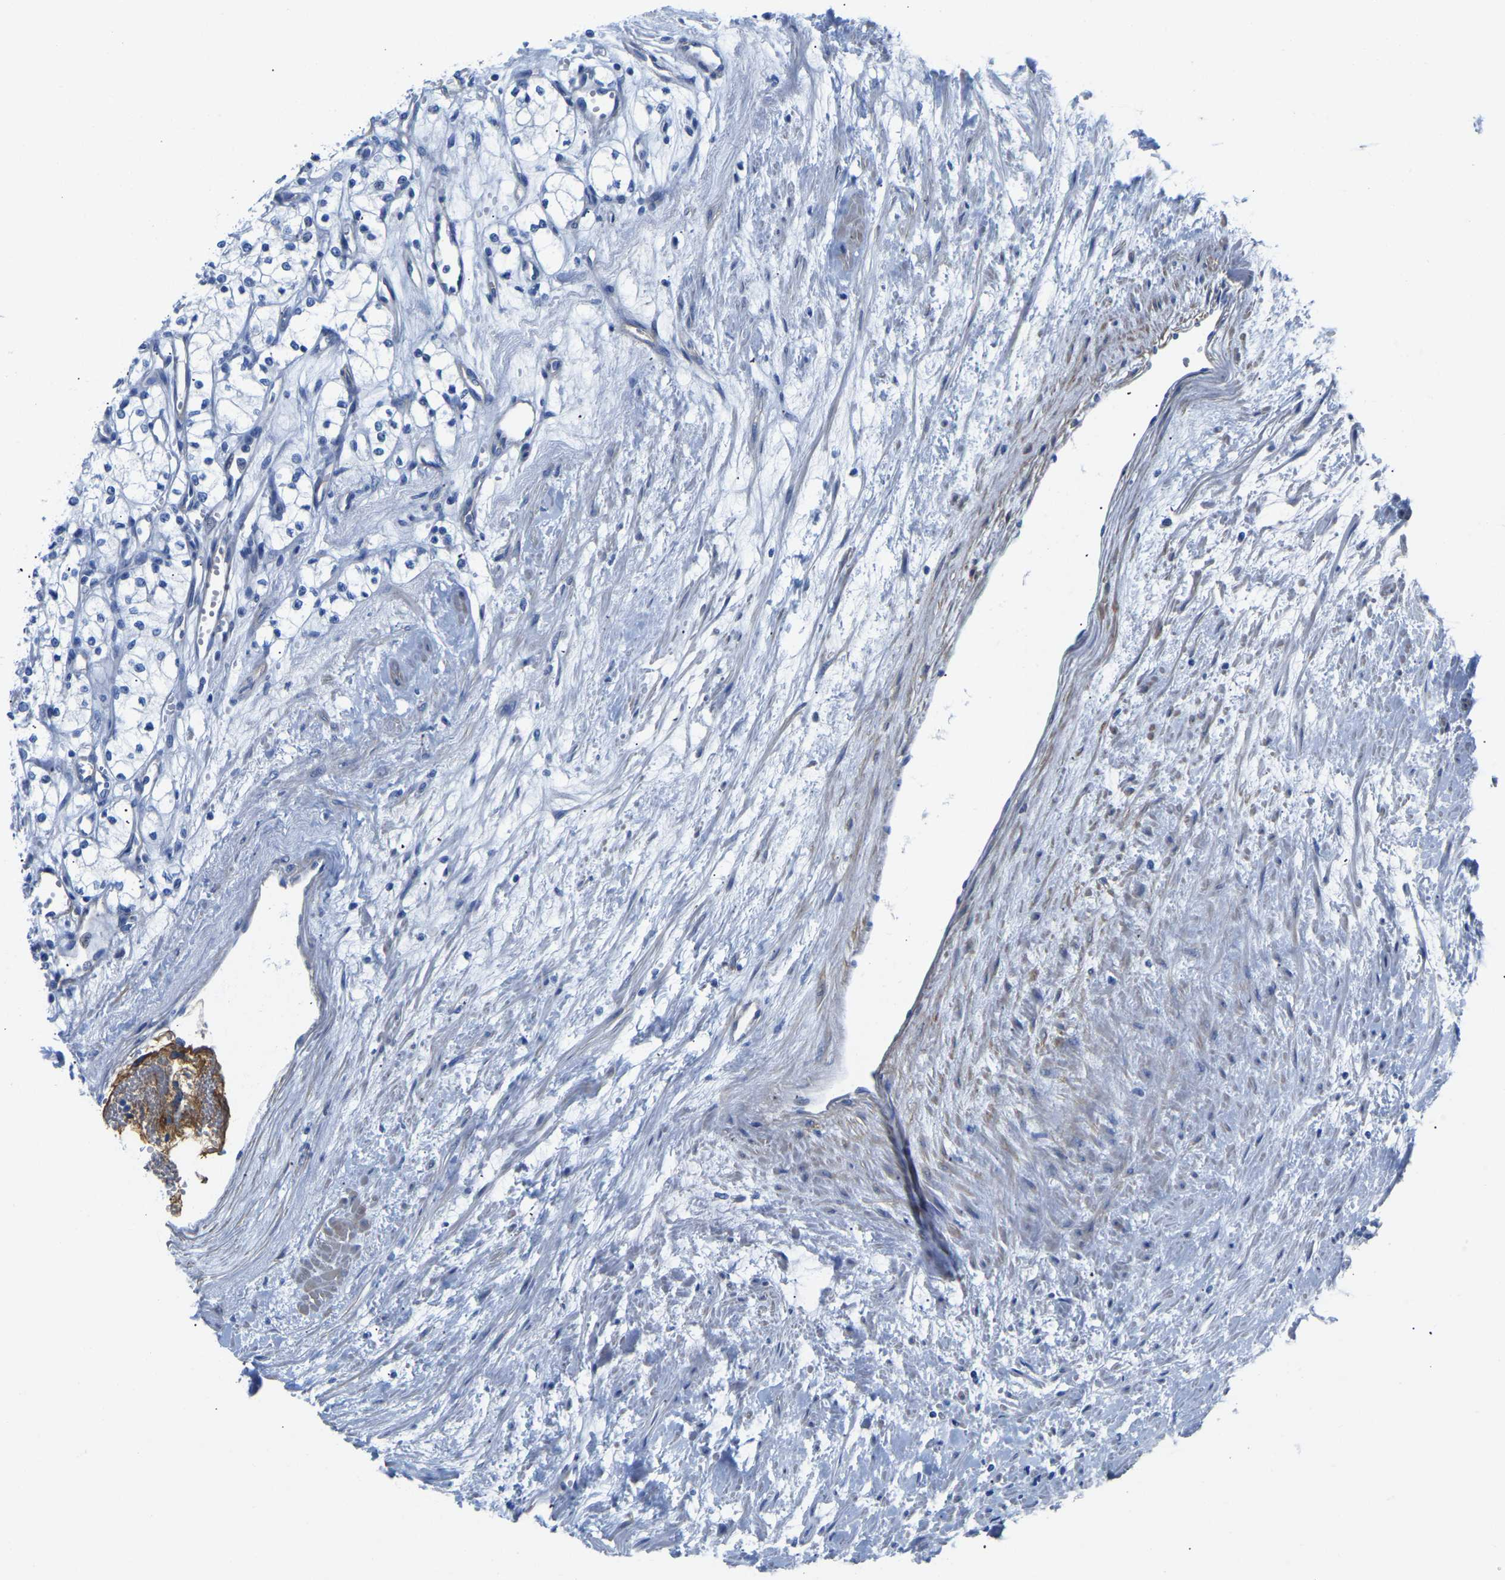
{"staining": {"intensity": "negative", "quantity": "none", "location": "none"}, "tissue": "renal cancer", "cell_type": "Tumor cells", "image_type": "cancer", "snomed": [{"axis": "morphology", "description": "Adenocarcinoma, NOS"}, {"axis": "topography", "description": "Kidney"}], "caption": "IHC image of renal adenocarcinoma stained for a protein (brown), which displays no expression in tumor cells.", "gene": "UPK3A", "patient": {"sex": "male", "age": 59}}